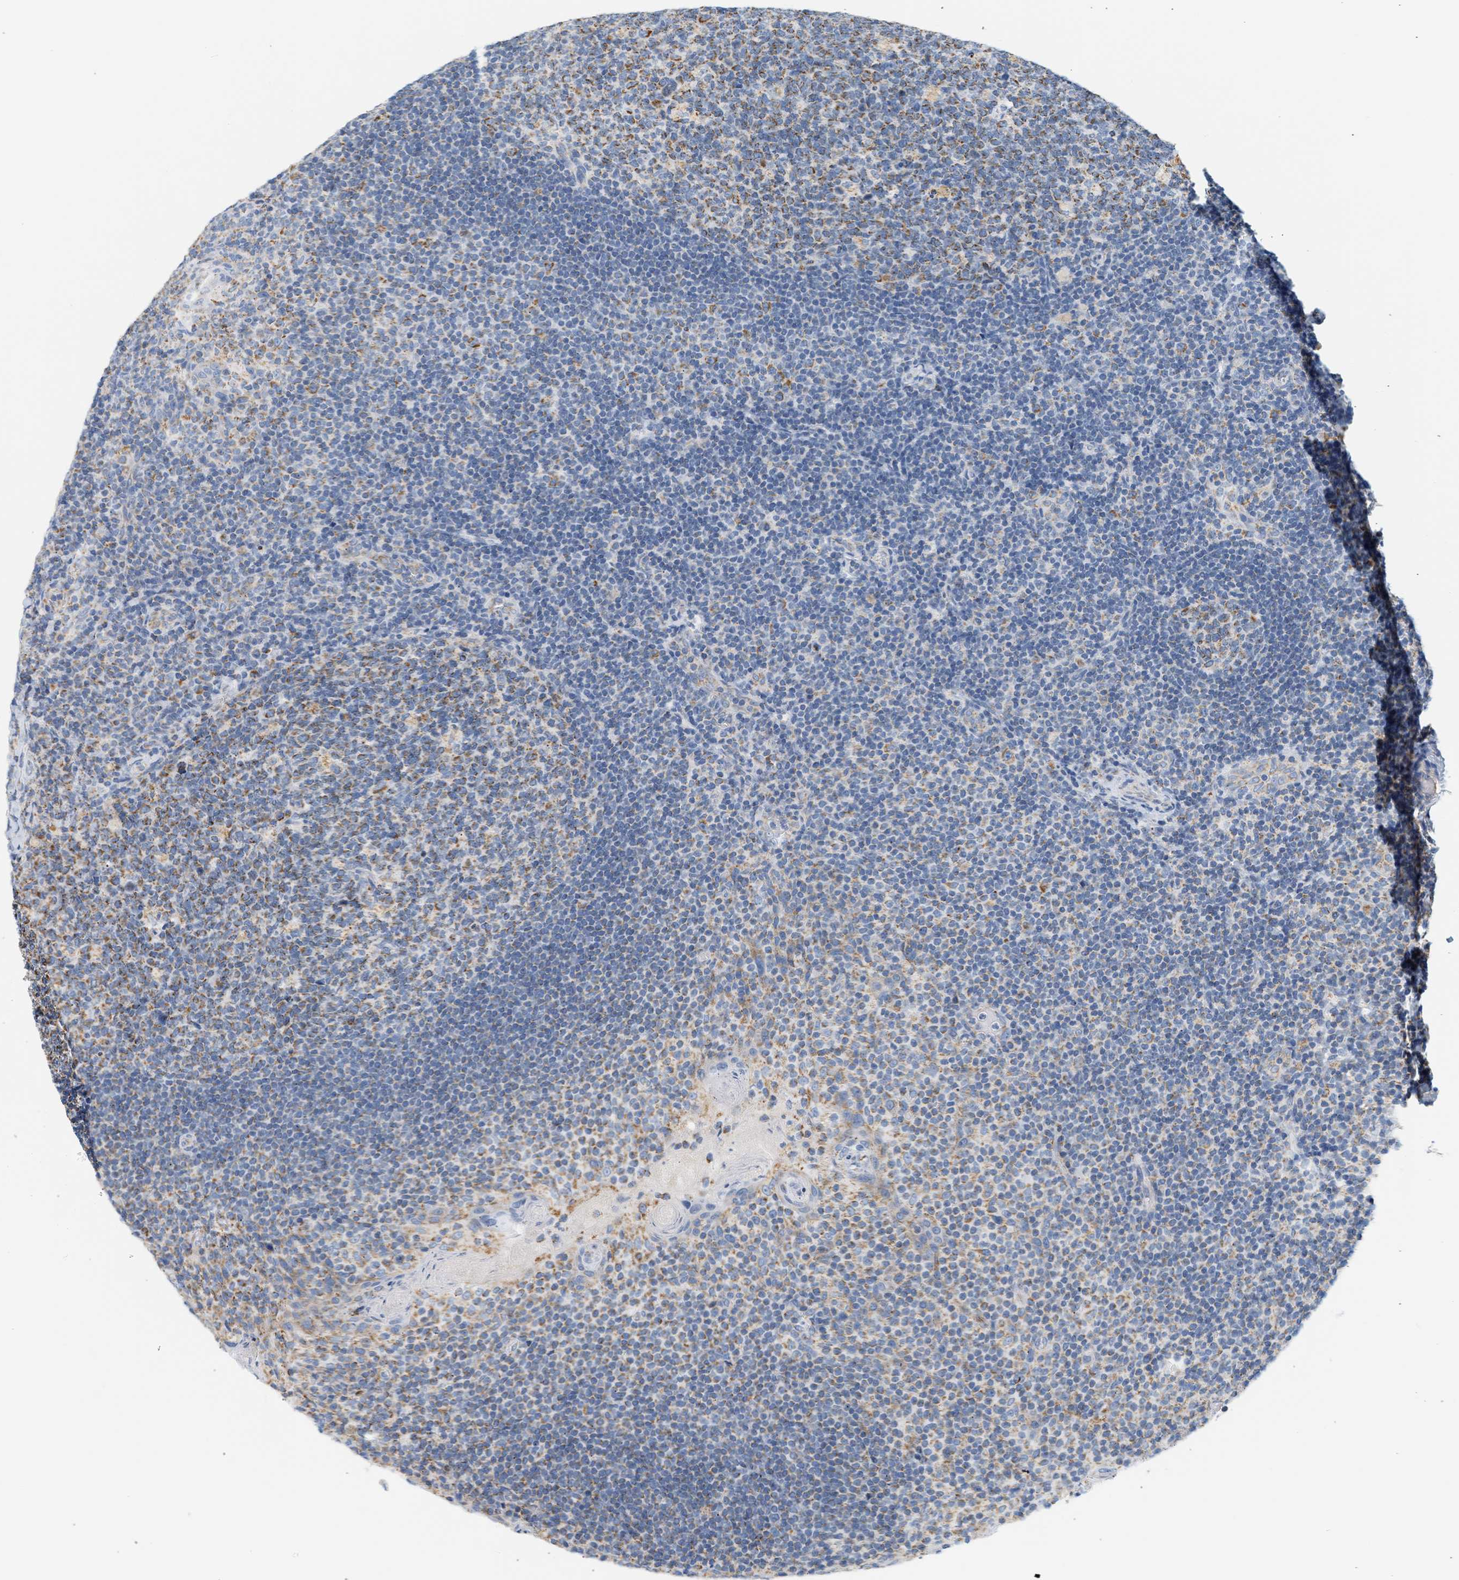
{"staining": {"intensity": "moderate", "quantity": "25%-75%", "location": "cytoplasmic/membranous"}, "tissue": "tonsil", "cell_type": "Germinal center cells", "image_type": "normal", "snomed": [{"axis": "morphology", "description": "Normal tissue, NOS"}, {"axis": "topography", "description": "Tonsil"}], "caption": "IHC photomicrograph of benign human tonsil stained for a protein (brown), which displays medium levels of moderate cytoplasmic/membranous positivity in about 25%-75% of germinal center cells.", "gene": "GRPEL2", "patient": {"sex": "male", "age": 17}}